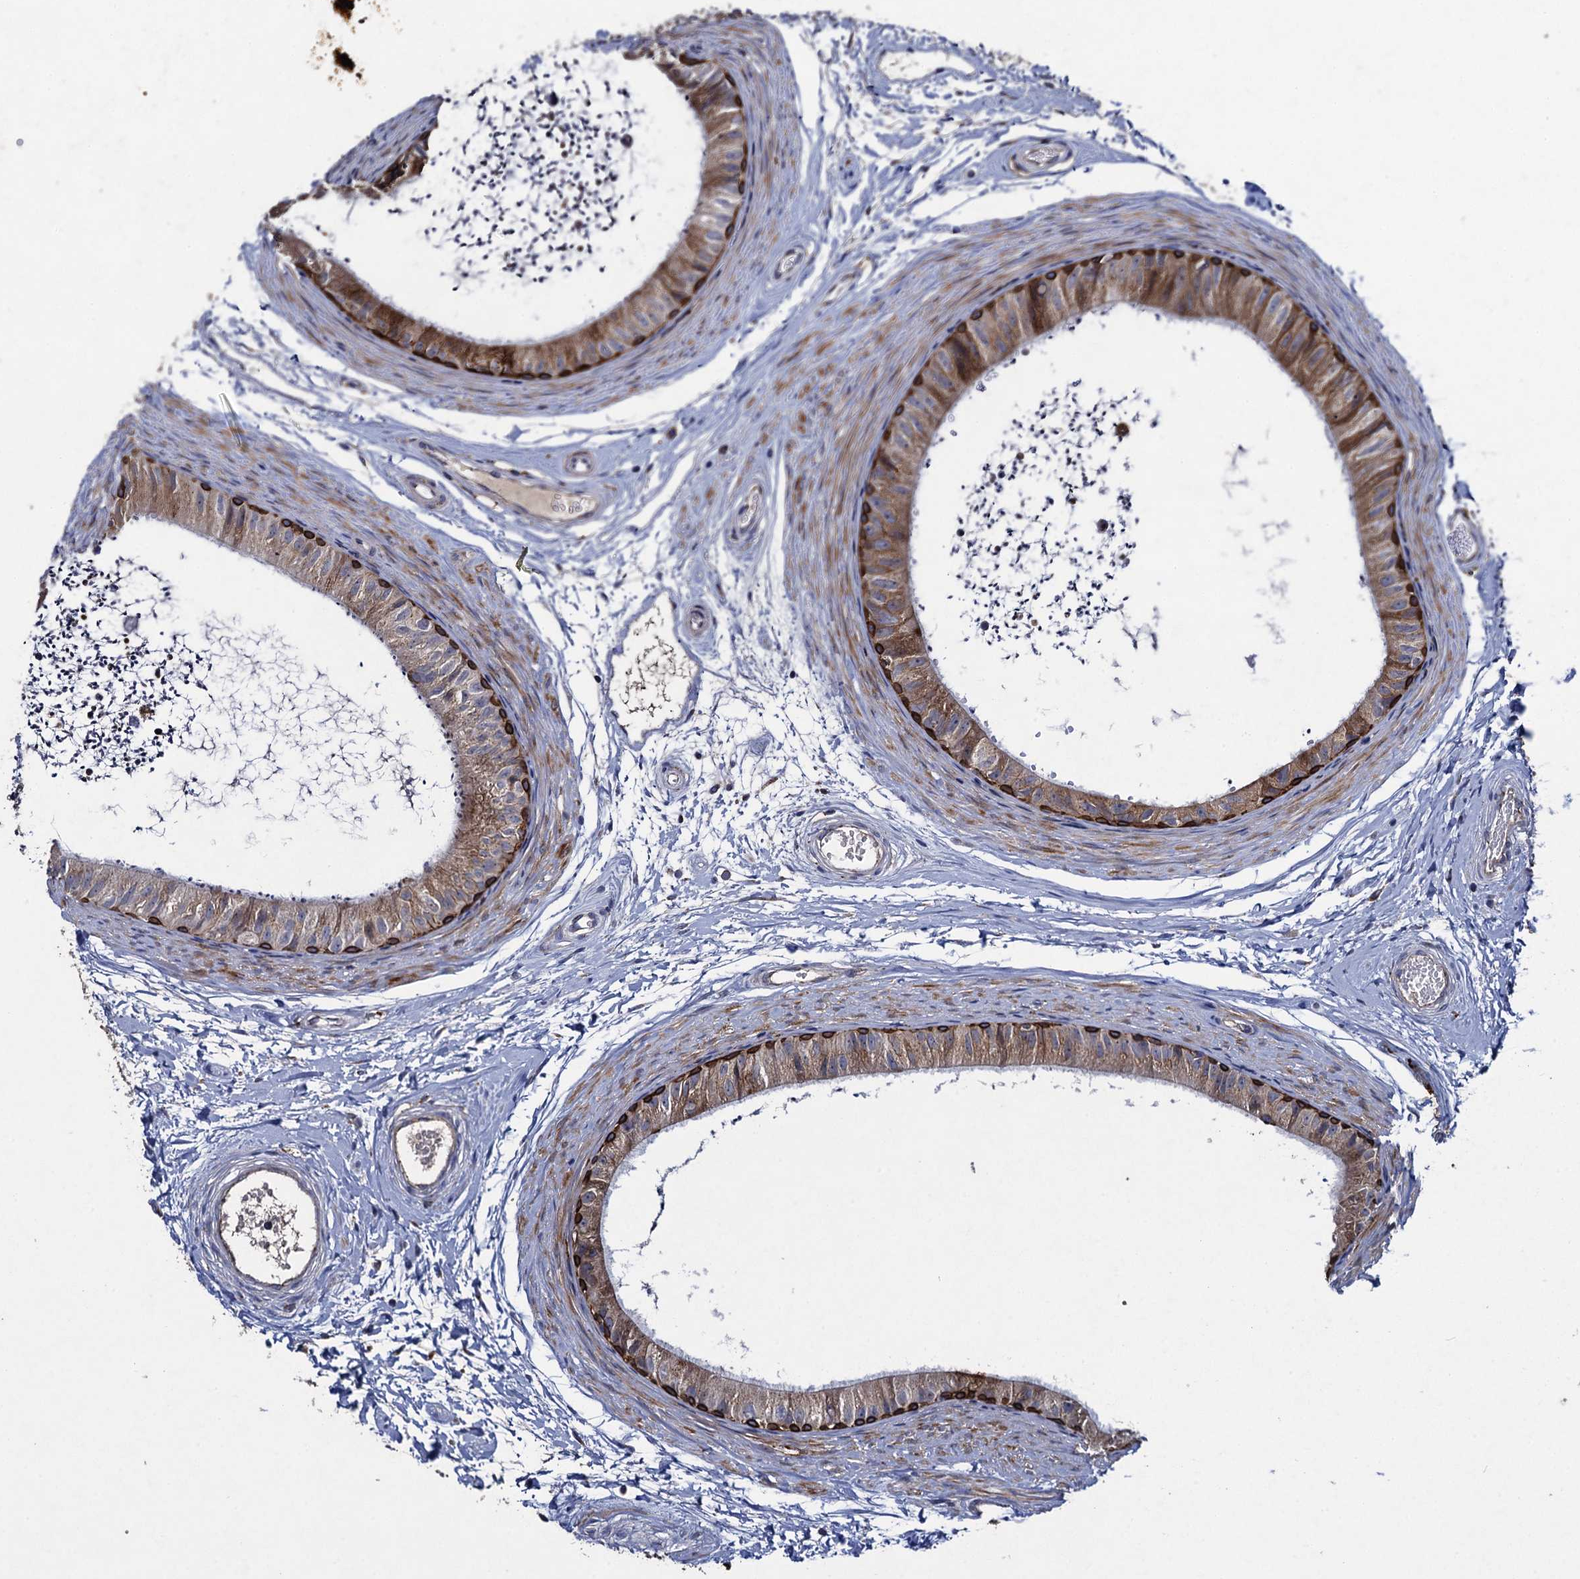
{"staining": {"intensity": "moderate", "quantity": ">75%", "location": "cytoplasmic/membranous"}, "tissue": "epididymis", "cell_type": "Glandular cells", "image_type": "normal", "snomed": [{"axis": "morphology", "description": "Normal tissue, NOS"}, {"axis": "topography", "description": "Epididymis"}], "caption": "Epididymis stained for a protein (brown) demonstrates moderate cytoplasmic/membranous positive positivity in about >75% of glandular cells.", "gene": "TXNDC11", "patient": {"sex": "male", "age": 56}}